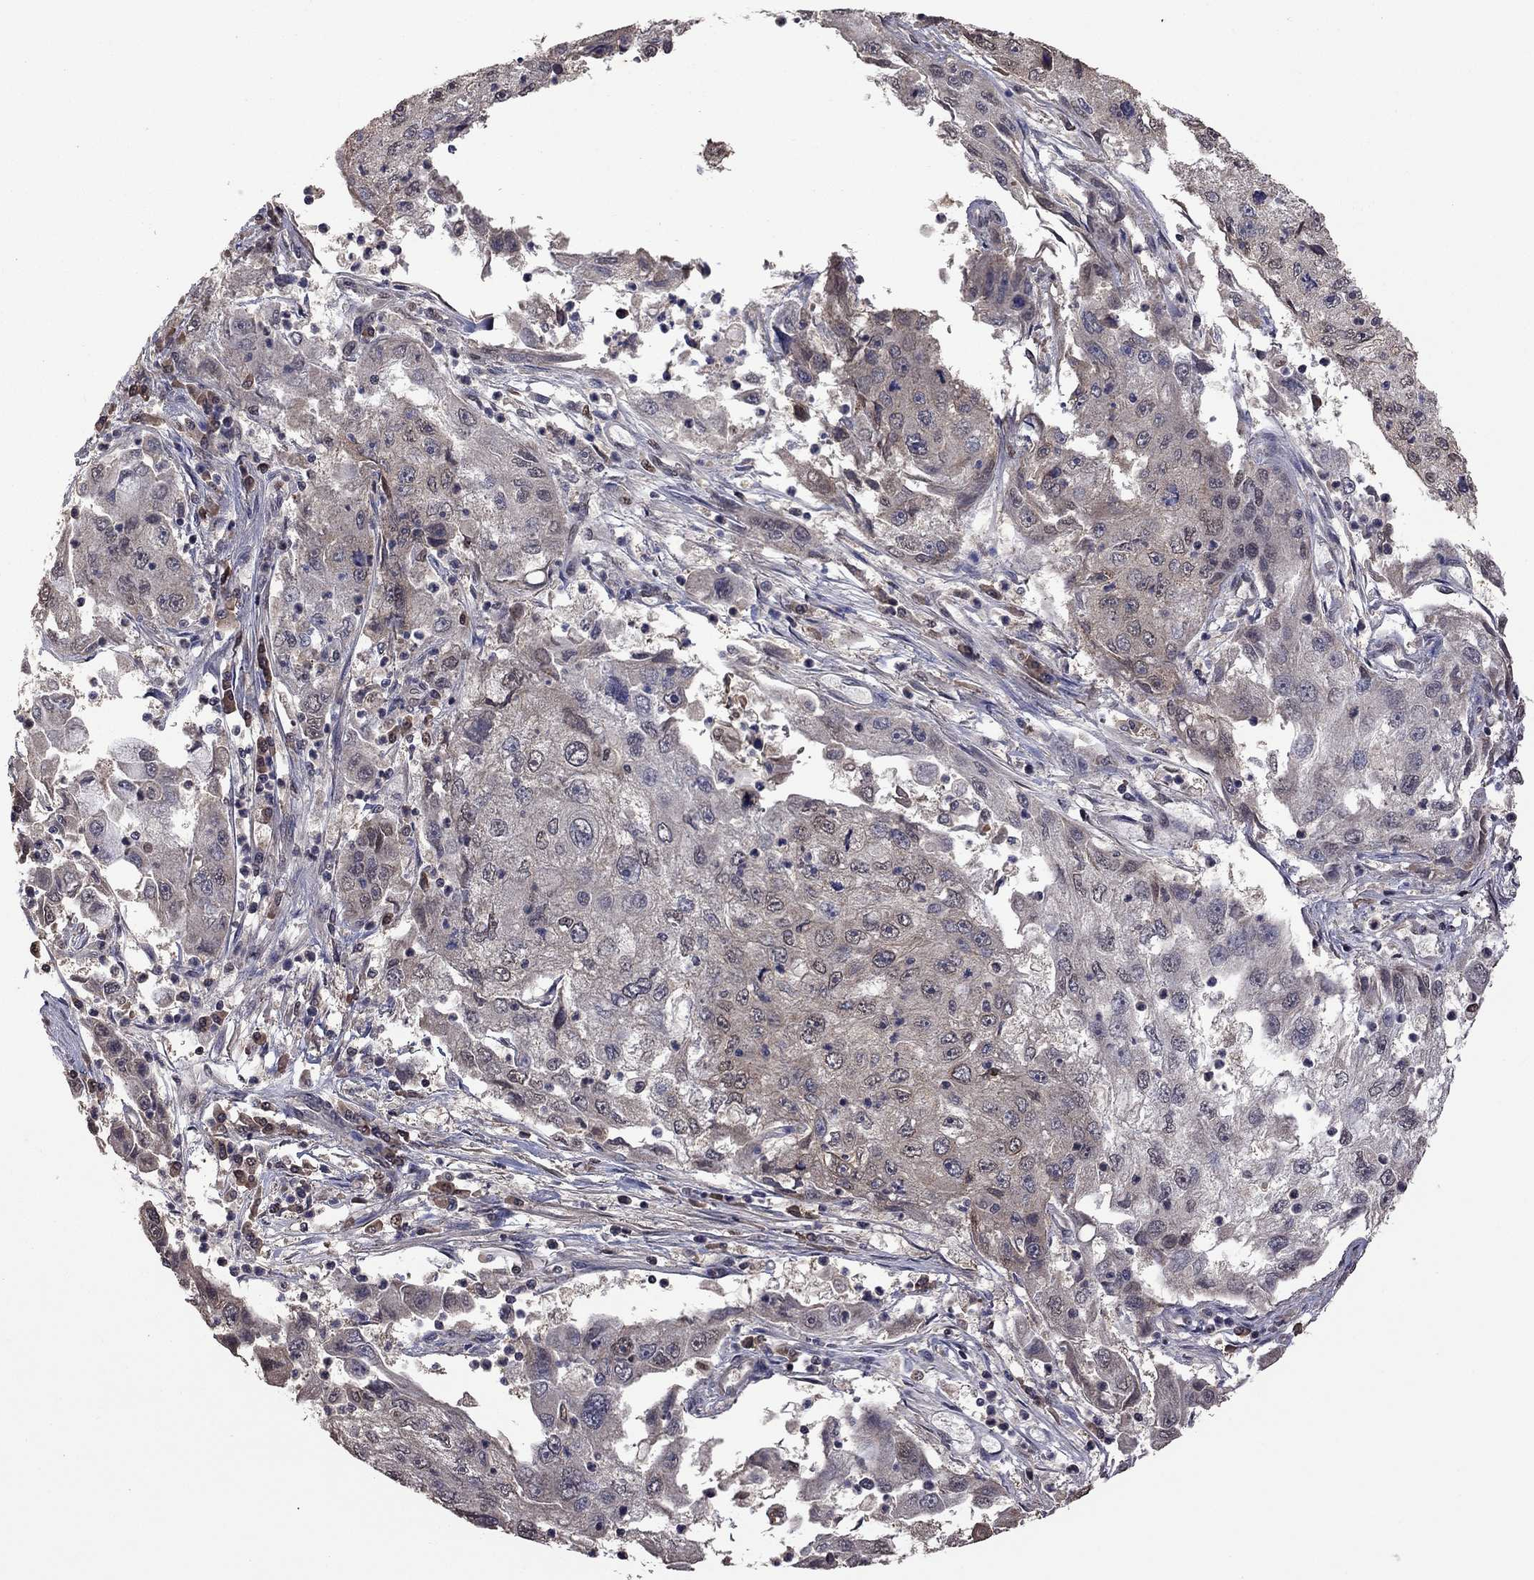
{"staining": {"intensity": "negative", "quantity": "none", "location": "none"}, "tissue": "cervical cancer", "cell_type": "Tumor cells", "image_type": "cancer", "snomed": [{"axis": "morphology", "description": "Squamous cell carcinoma, NOS"}, {"axis": "topography", "description": "Cervix"}], "caption": "Cervical cancer (squamous cell carcinoma) was stained to show a protein in brown. There is no significant expression in tumor cells.", "gene": "TSNARE1", "patient": {"sex": "female", "age": 36}}